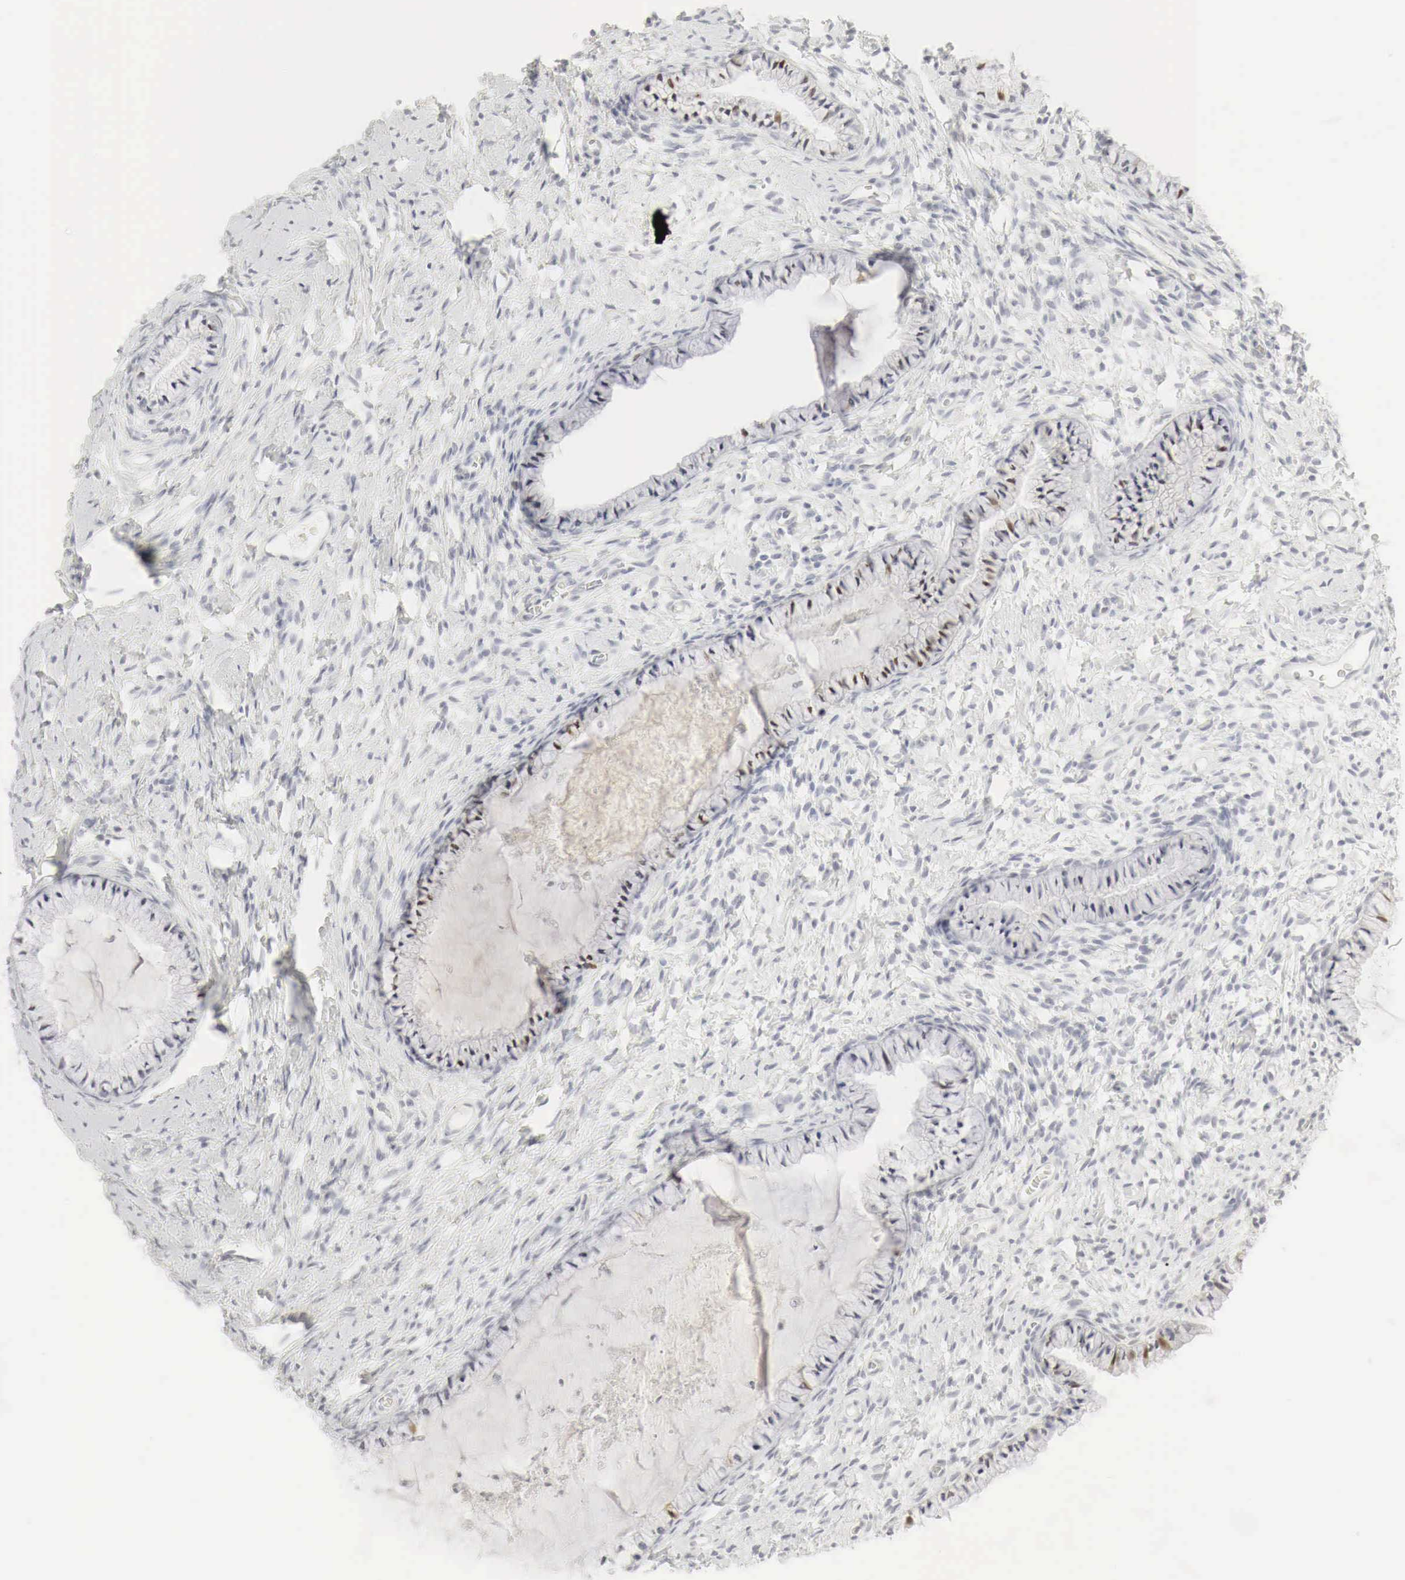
{"staining": {"intensity": "moderate", "quantity": "<25%", "location": "nuclear"}, "tissue": "cervix", "cell_type": "Glandular cells", "image_type": "normal", "snomed": [{"axis": "morphology", "description": "Normal tissue, NOS"}, {"axis": "topography", "description": "Cervix"}], "caption": "Immunohistochemical staining of benign human cervix exhibits low levels of moderate nuclear staining in approximately <25% of glandular cells. The staining was performed using DAB (3,3'-diaminobenzidine), with brown indicating positive protein expression. Nuclei are stained blue with hematoxylin.", "gene": "TP63", "patient": {"sex": "female", "age": 70}}